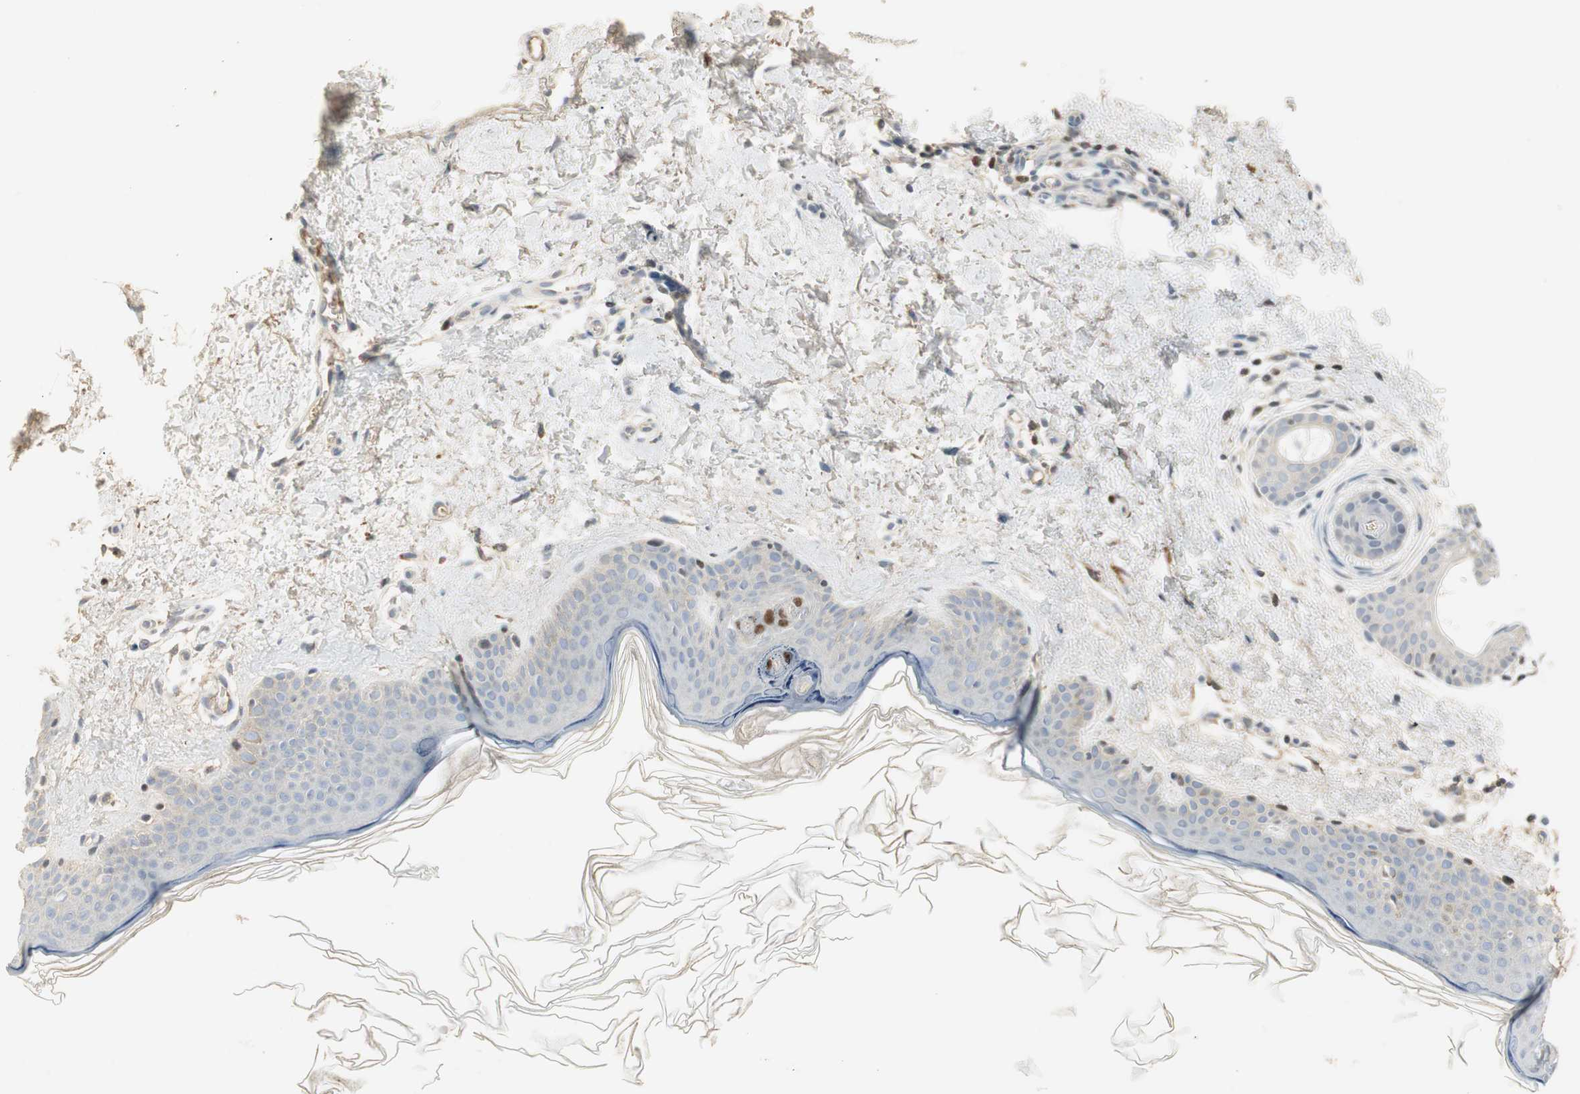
{"staining": {"intensity": "moderate", "quantity": ">75%", "location": "cytoplasmic/membranous"}, "tissue": "skin", "cell_type": "Fibroblasts", "image_type": "normal", "snomed": [{"axis": "morphology", "description": "Normal tissue, NOS"}, {"axis": "topography", "description": "Skin"}], "caption": "IHC (DAB (3,3'-diaminobenzidine)) staining of normal human skin displays moderate cytoplasmic/membranous protein expression in about >75% of fibroblasts.", "gene": "RUNX2", "patient": {"sex": "female", "age": 56}}